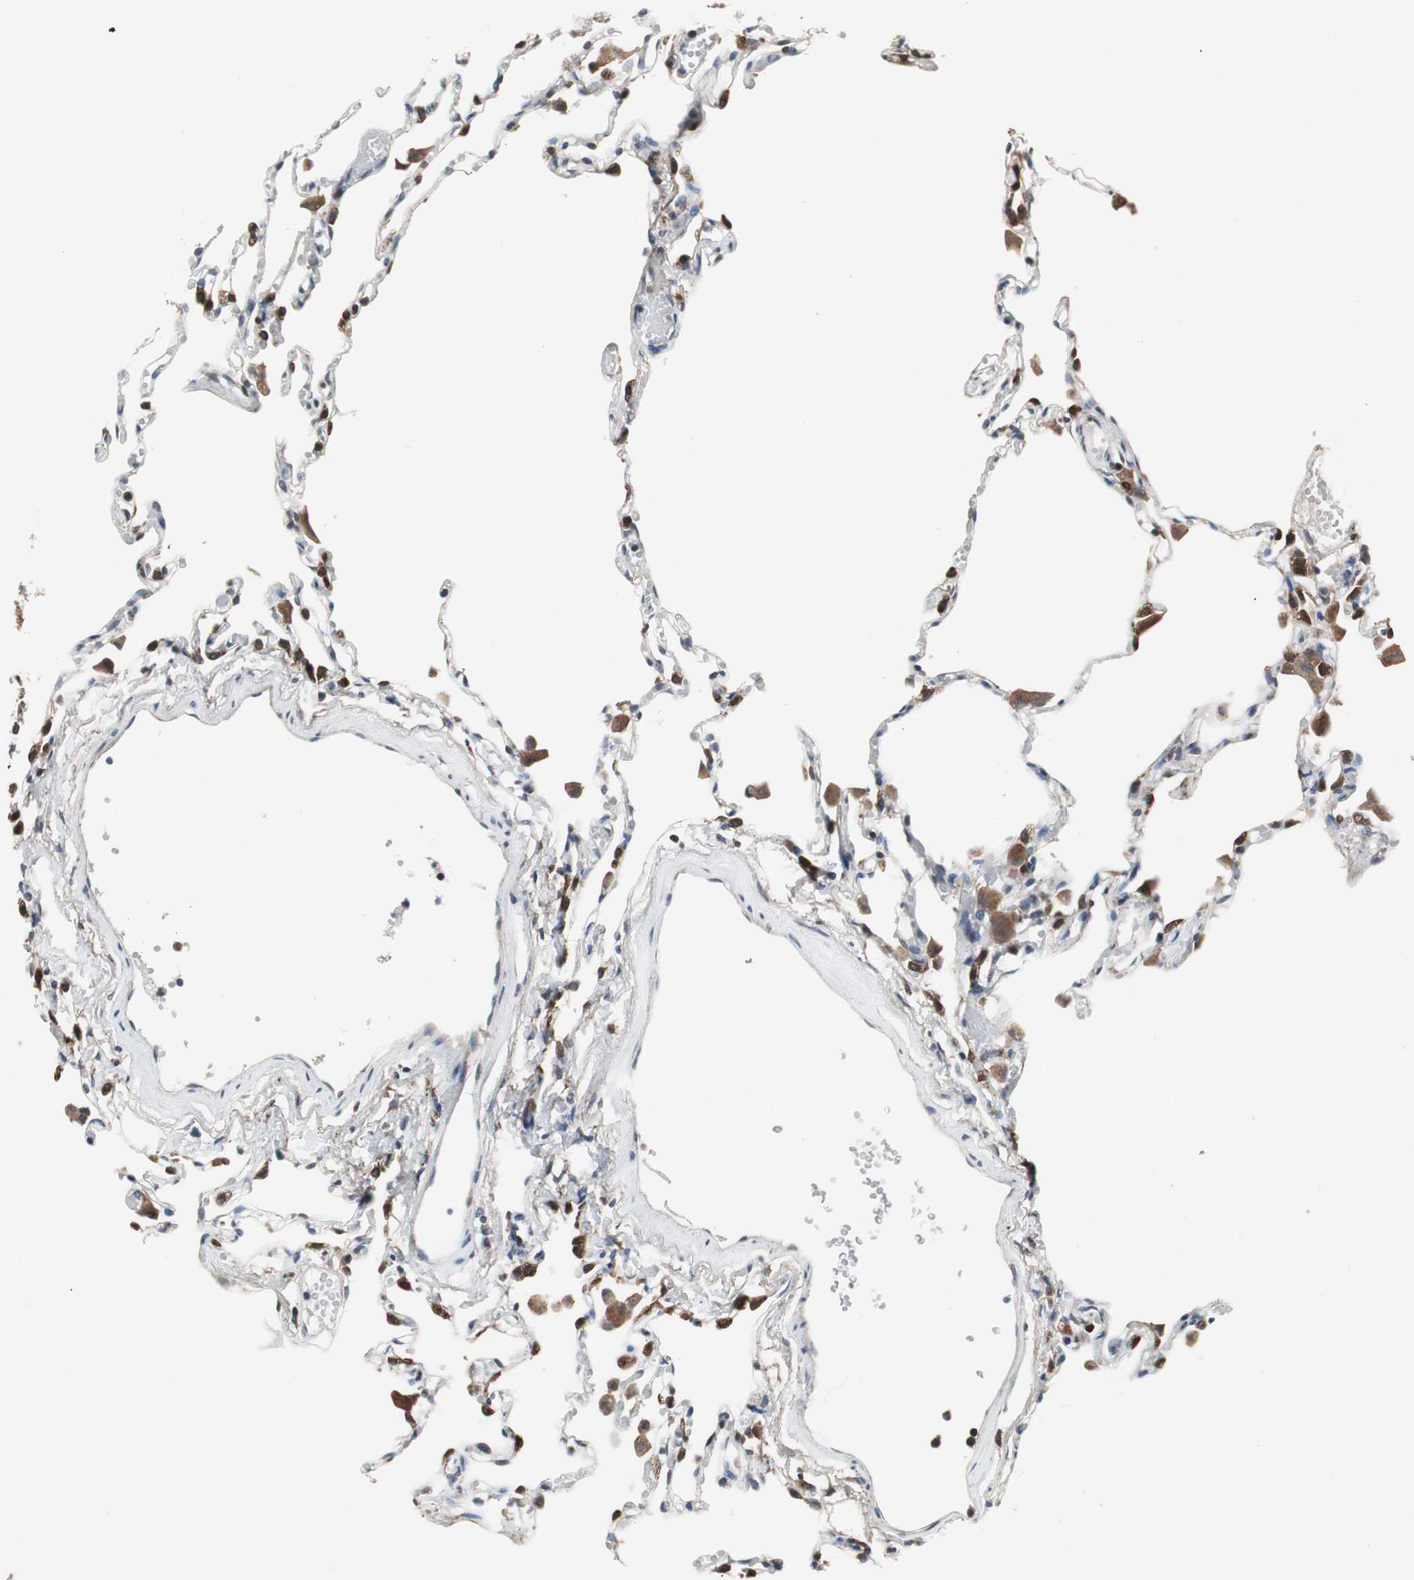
{"staining": {"intensity": "strong", "quantity": "<25%", "location": "cytoplasmic/membranous,nuclear"}, "tissue": "lung", "cell_type": "Alveolar cells", "image_type": "normal", "snomed": [{"axis": "morphology", "description": "Normal tissue, NOS"}, {"axis": "topography", "description": "Lung"}], "caption": "Protein expression analysis of normal lung exhibits strong cytoplasmic/membranous,nuclear staining in about <25% of alveolar cells.", "gene": "ZSCAN22", "patient": {"sex": "female", "age": 49}}